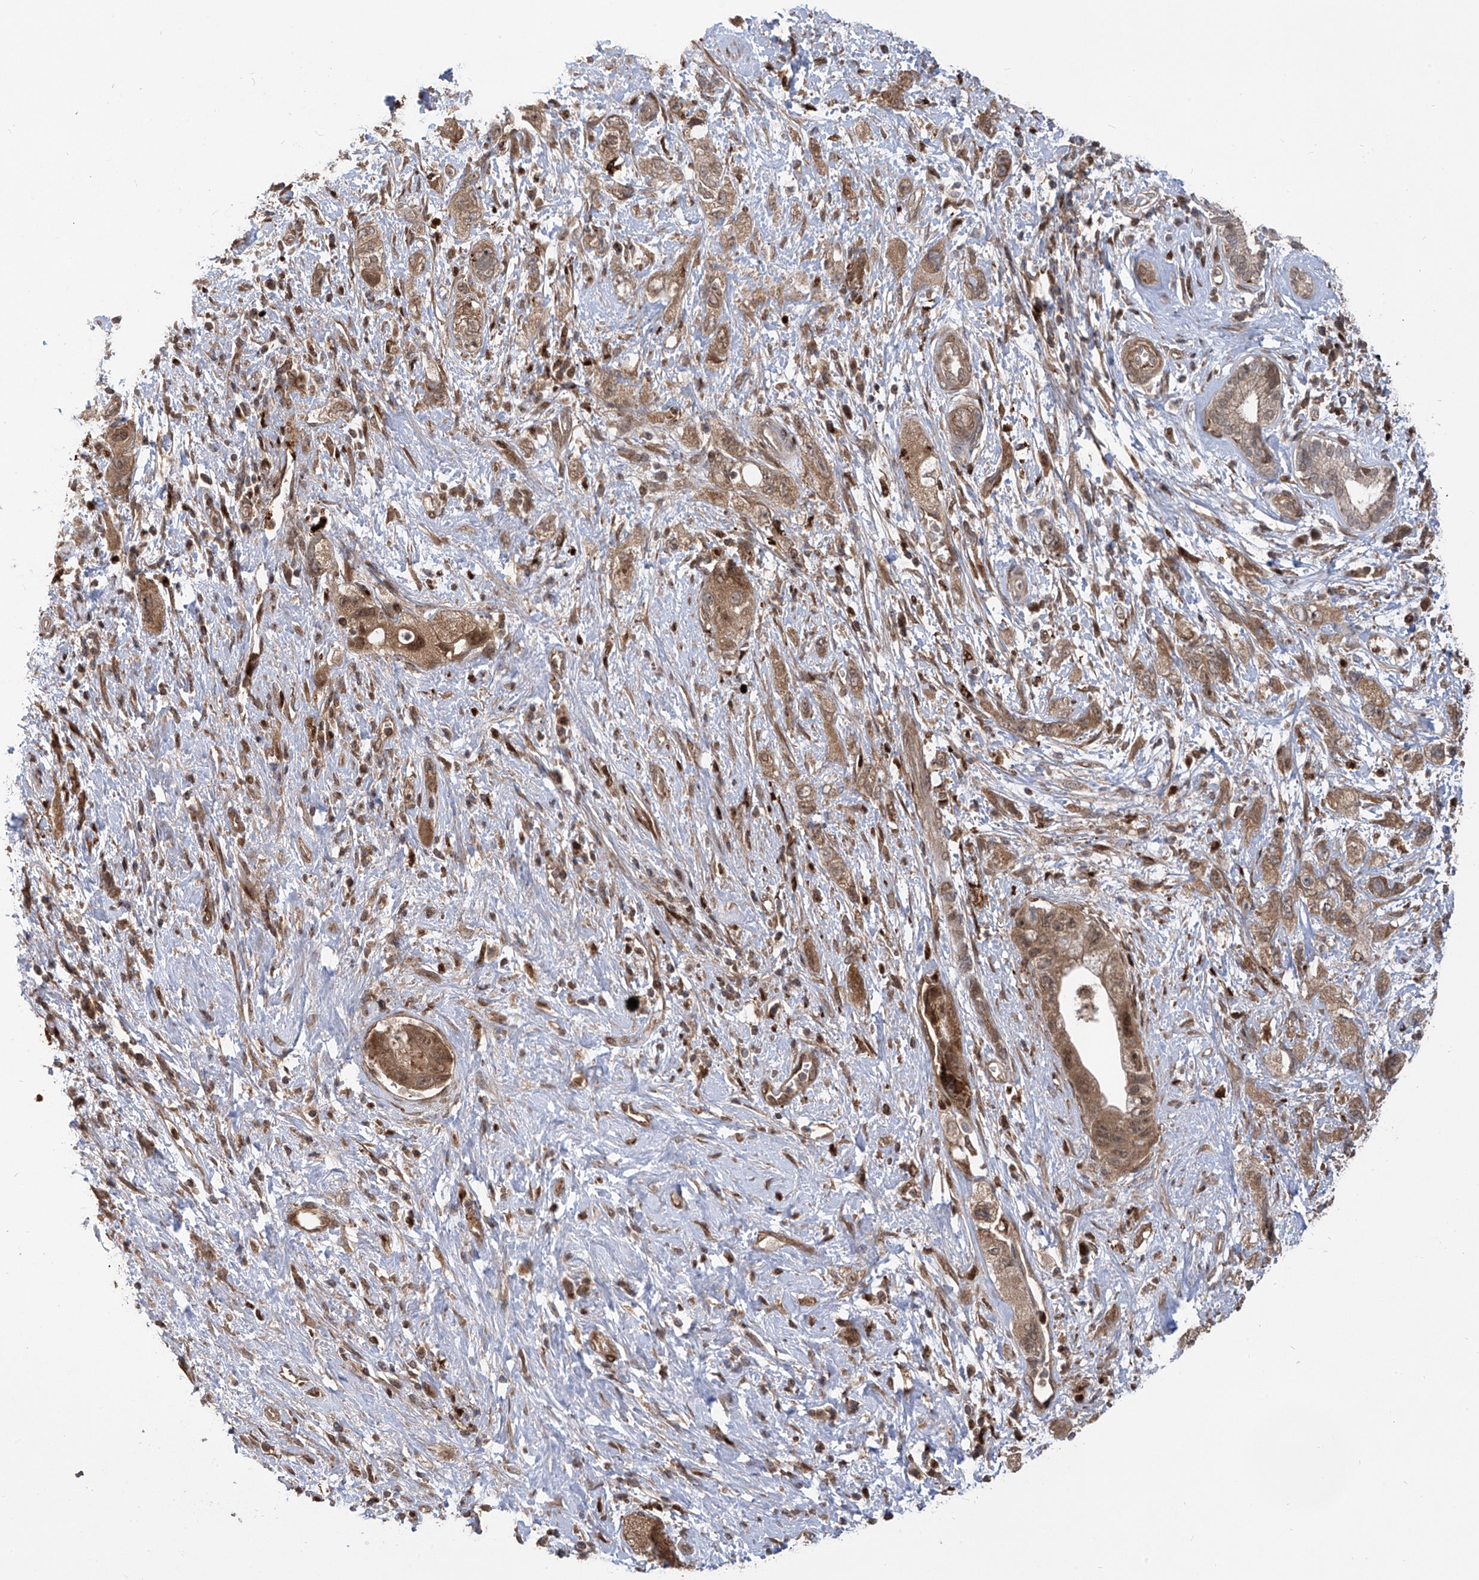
{"staining": {"intensity": "moderate", "quantity": ">75%", "location": "cytoplasmic/membranous"}, "tissue": "pancreatic cancer", "cell_type": "Tumor cells", "image_type": "cancer", "snomed": [{"axis": "morphology", "description": "Adenocarcinoma, NOS"}, {"axis": "topography", "description": "Pancreas"}], "caption": "Protein staining displays moderate cytoplasmic/membranous staining in approximately >75% of tumor cells in adenocarcinoma (pancreatic).", "gene": "ATAD2B", "patient": {"sex": "female", "age": 73}}